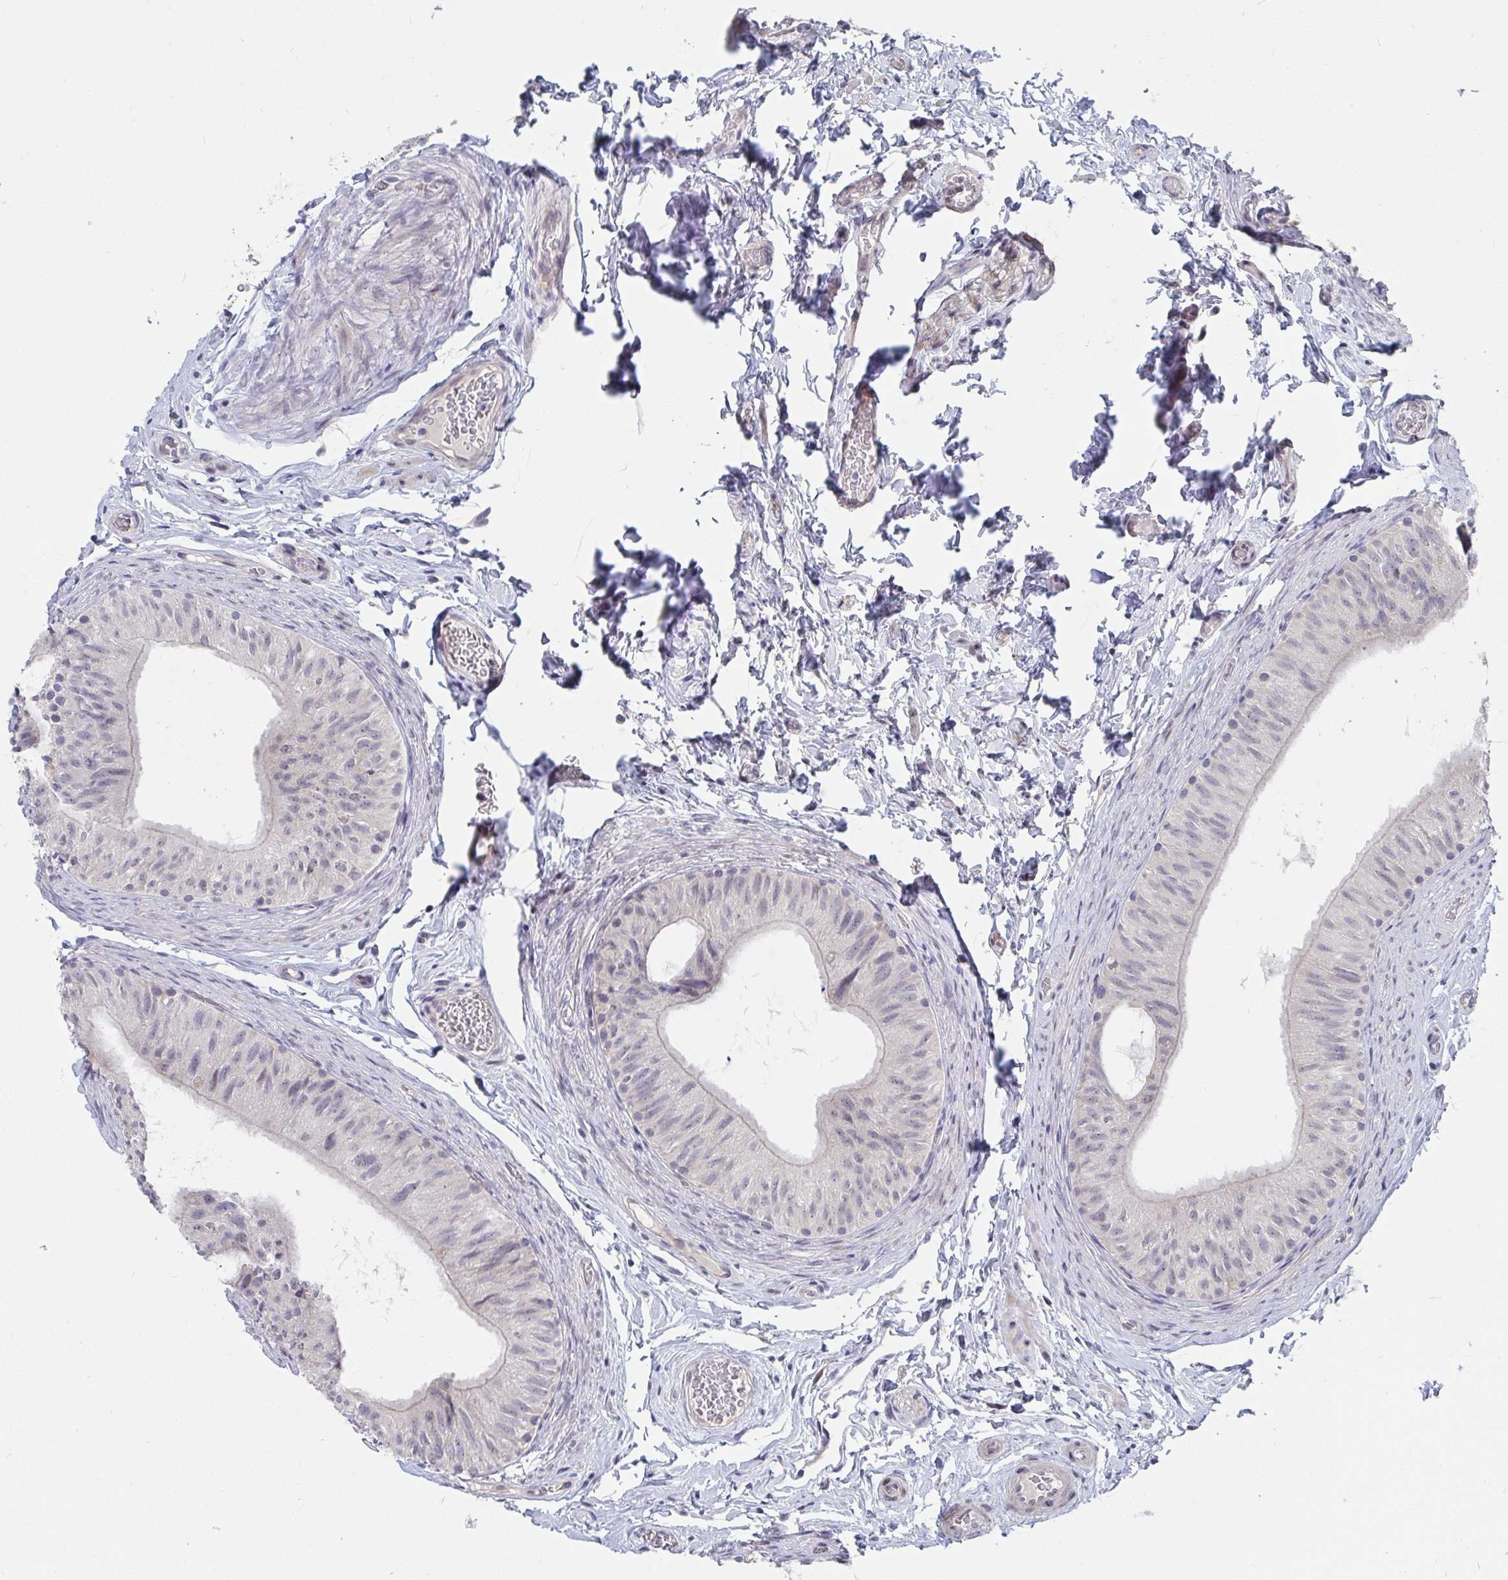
{"staining": {"intensity": "moderate", "quantity": "<25%", "location": "cytoplasmic/membranous"}, "tissue": "epididymis", "cell_type": "Glandular cells", "image_type": "normal", "snomed": [{"axis": "morphology", "description": "Normal tissue, NOS"}, {"axis": "topography", "description": "Epididymis, spermatic cord, NOS"}, {"axis": "topography", "description": "Epididymis"}], "caption": "Moderate cytoplasmic/membranous positivity for a protein is seen in approximately <25% of glandular cells of unremarkable epididymis using immunohistochemistry (IHC).", "gene": "FAM156A", "patient": {"sex": "male", "age": 31}}